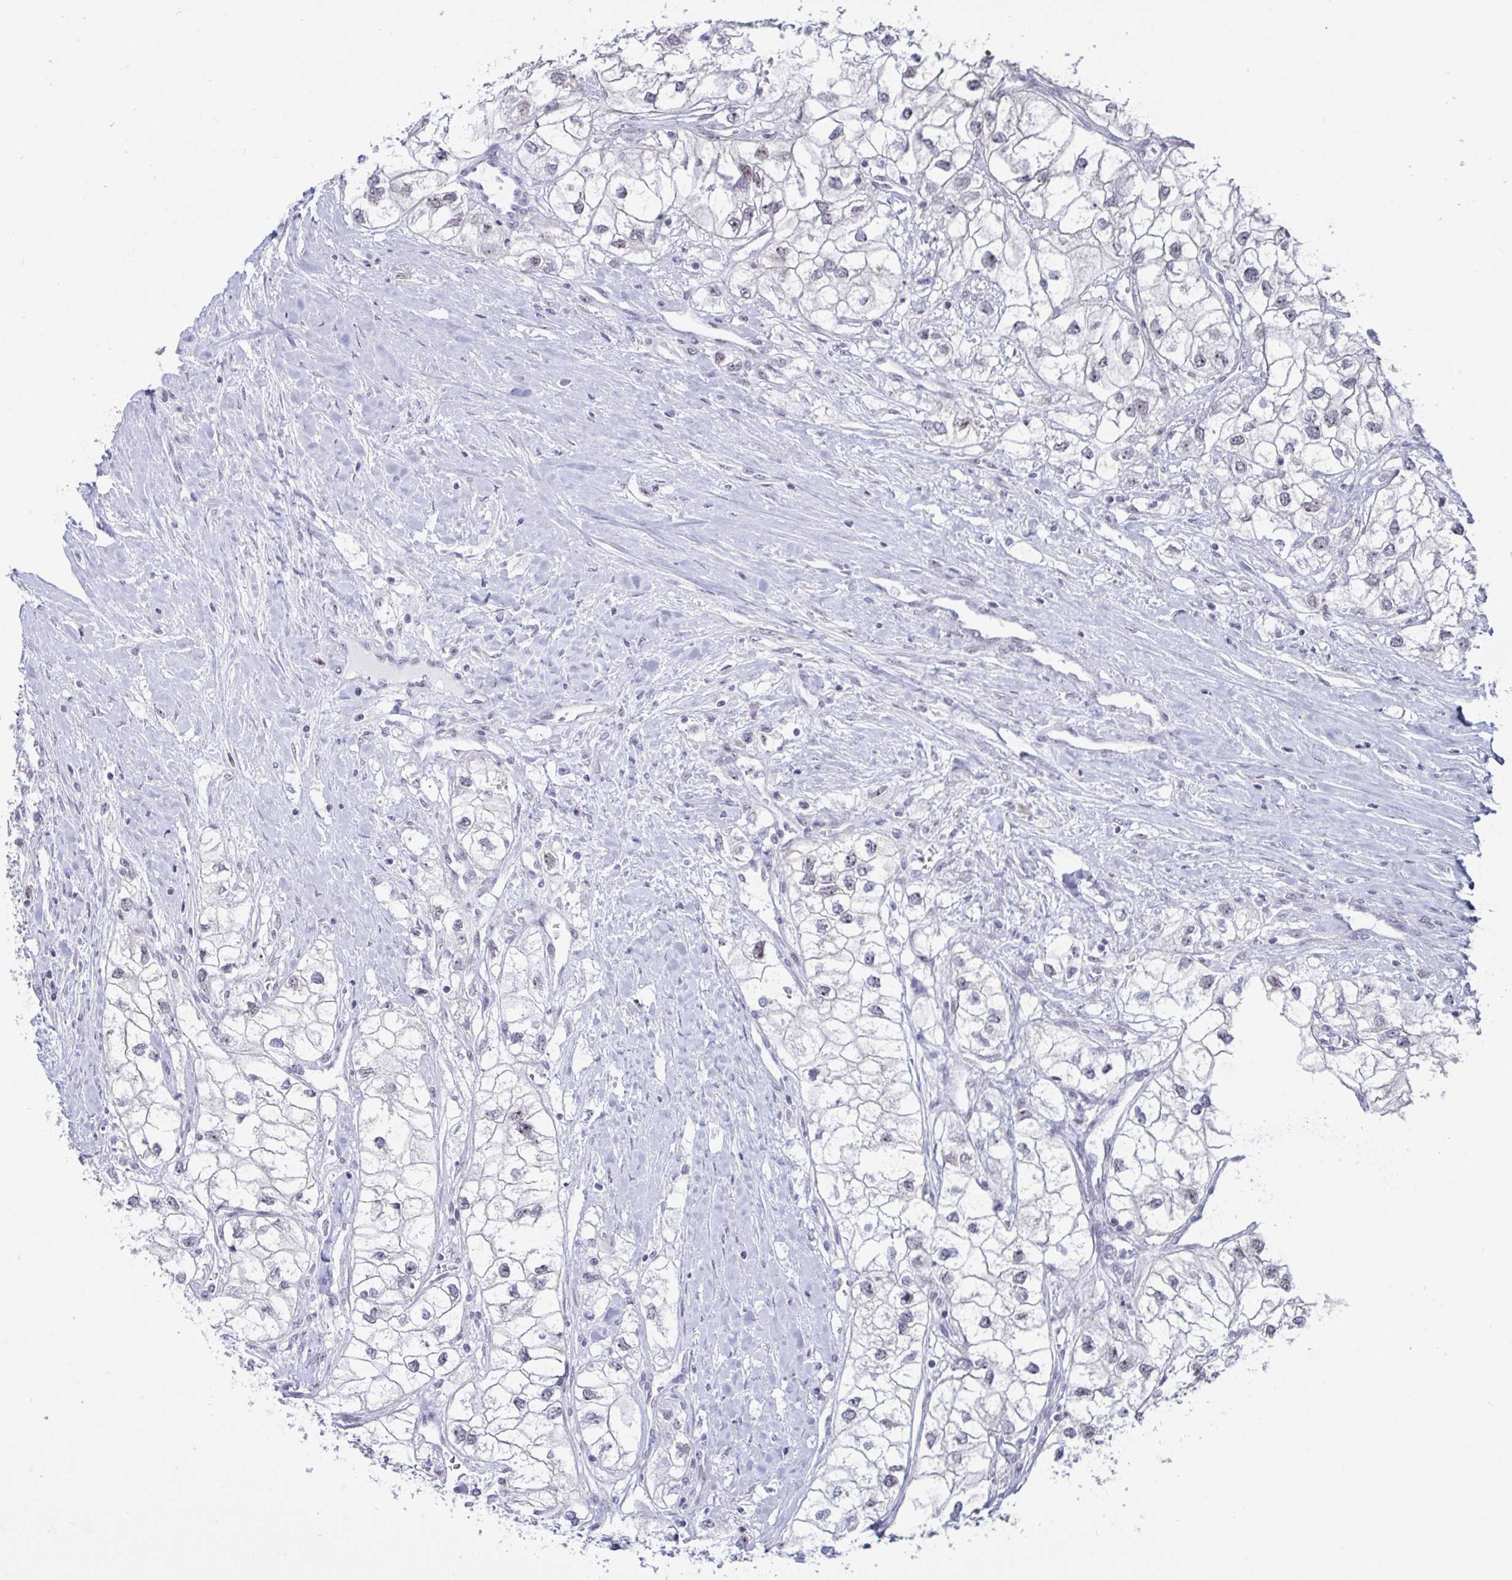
{"staining": {"intensity": "moderate", "quantity": "25%-75%", "location": "nuclear"}, "tissue": "renal cancer", "cell_type": "Tumor cells", "image_type": "cancer", "snomed": [{"axis": "morphology", "description": "Adenocarcinoma, NOS"}, {"axis": "topography", "description": "Kidney"}], "caption": "Protein staining of renal cancer tissue displays moderate nuclear positivity in about 25%-75% of tumor cells. Nuclei are stained in blue.", "gene": "SUPT16H", "patient": {"sex": "male", "age": 59}}